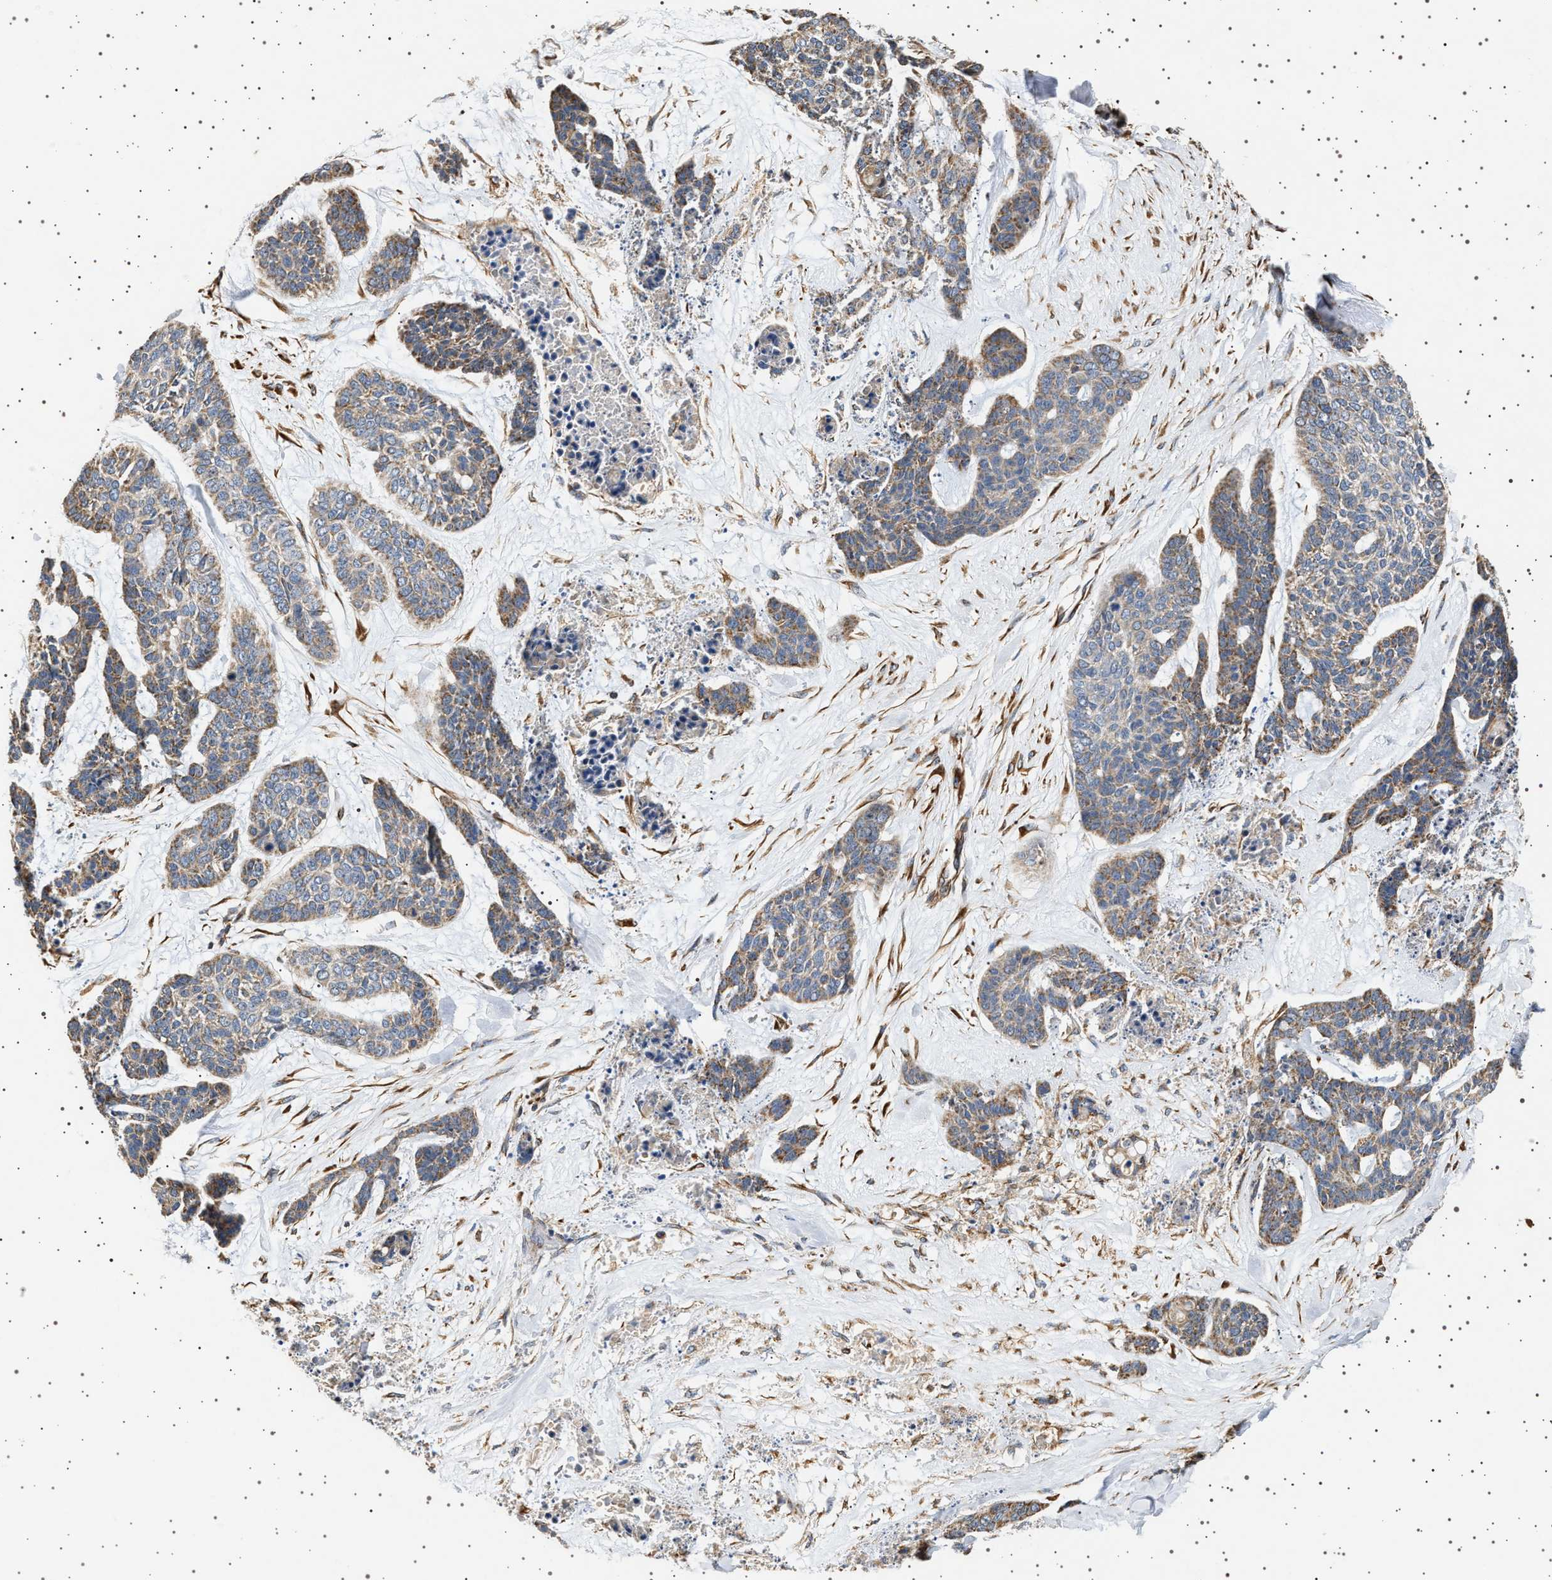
{"staining": {"intensity": "weak", "quantity": ">75%", "location": "cytoplasmic/membranous"}, "tissue": "skin cancer", "cell_type": "Tumor cells", "image_type": "cancer", "snomed": [{"axis": "morphology", "description": "Basal cell carcinoma"}, {"axis": "topography", "description": "Skin"}], "caption": "Brown immunohistochemical staining in basal cell carcinoma (skin) demonstrates weak cytoplasmic/membranous positivity in about >75% of tumor cells.", "gene": "TRUB2", "patient": {"sex": "female", "age": 64}}